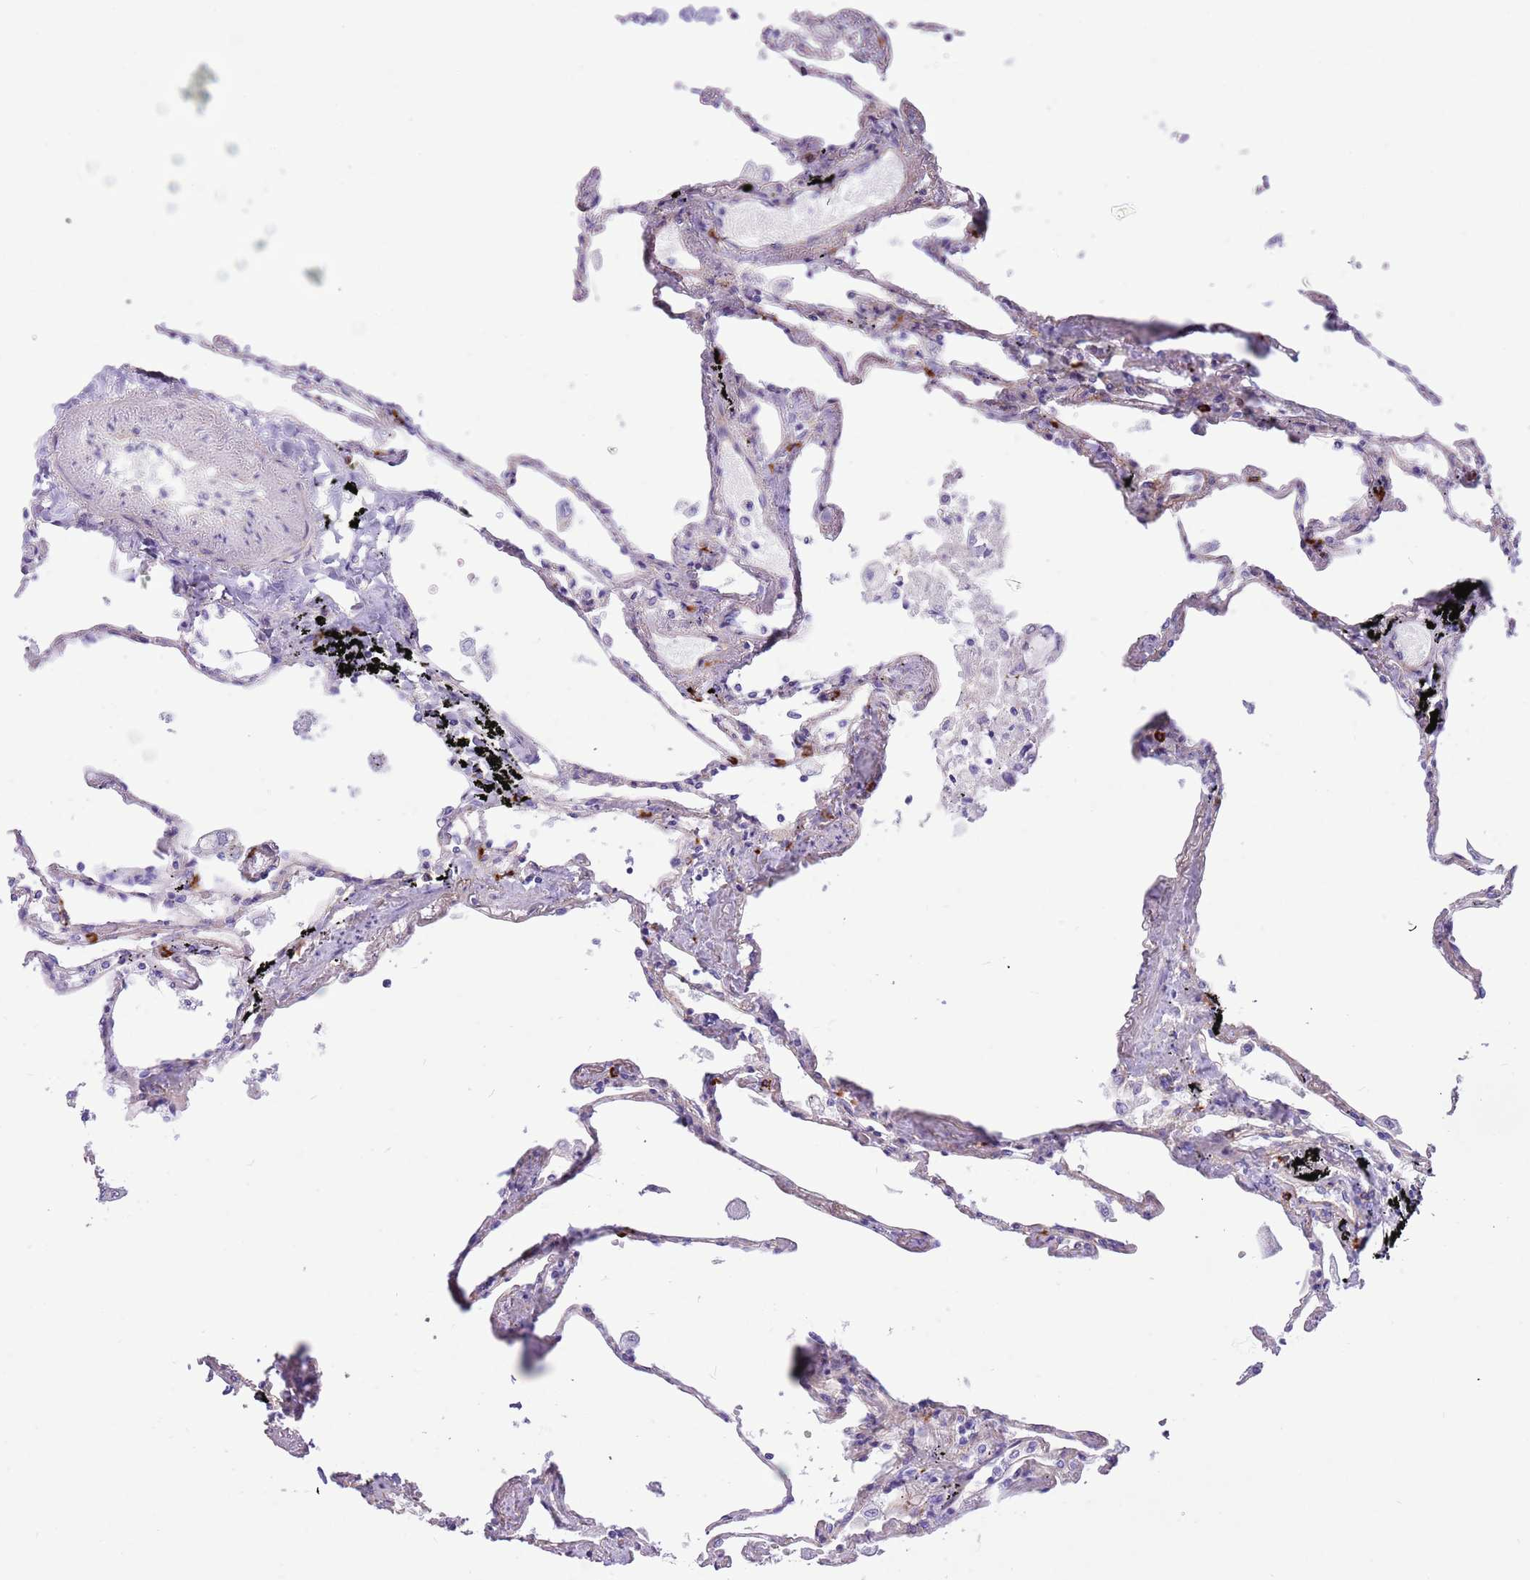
{"staining": {"intensity": "moderate", "quantity": "<25%", "location": "cytoplasmic/membranous"}, "tissue": "lung", "cell_type": "Alveolar cells", "image_type": "normal", "snomed": [{"axis": "morphology", "description": "Normal tissue, NOS"}, {"axis": "topography", "description": "Lung"}], "caption": "Protein staining reveals moderate cytoplasmic/membranous staining in about <25% of alveolar cells in benign lung. (DAB = brown stain, brightfield microscopy at high magnification).", "gene": "SERINC3", "patient": {"sex": "female", "age": 67}}